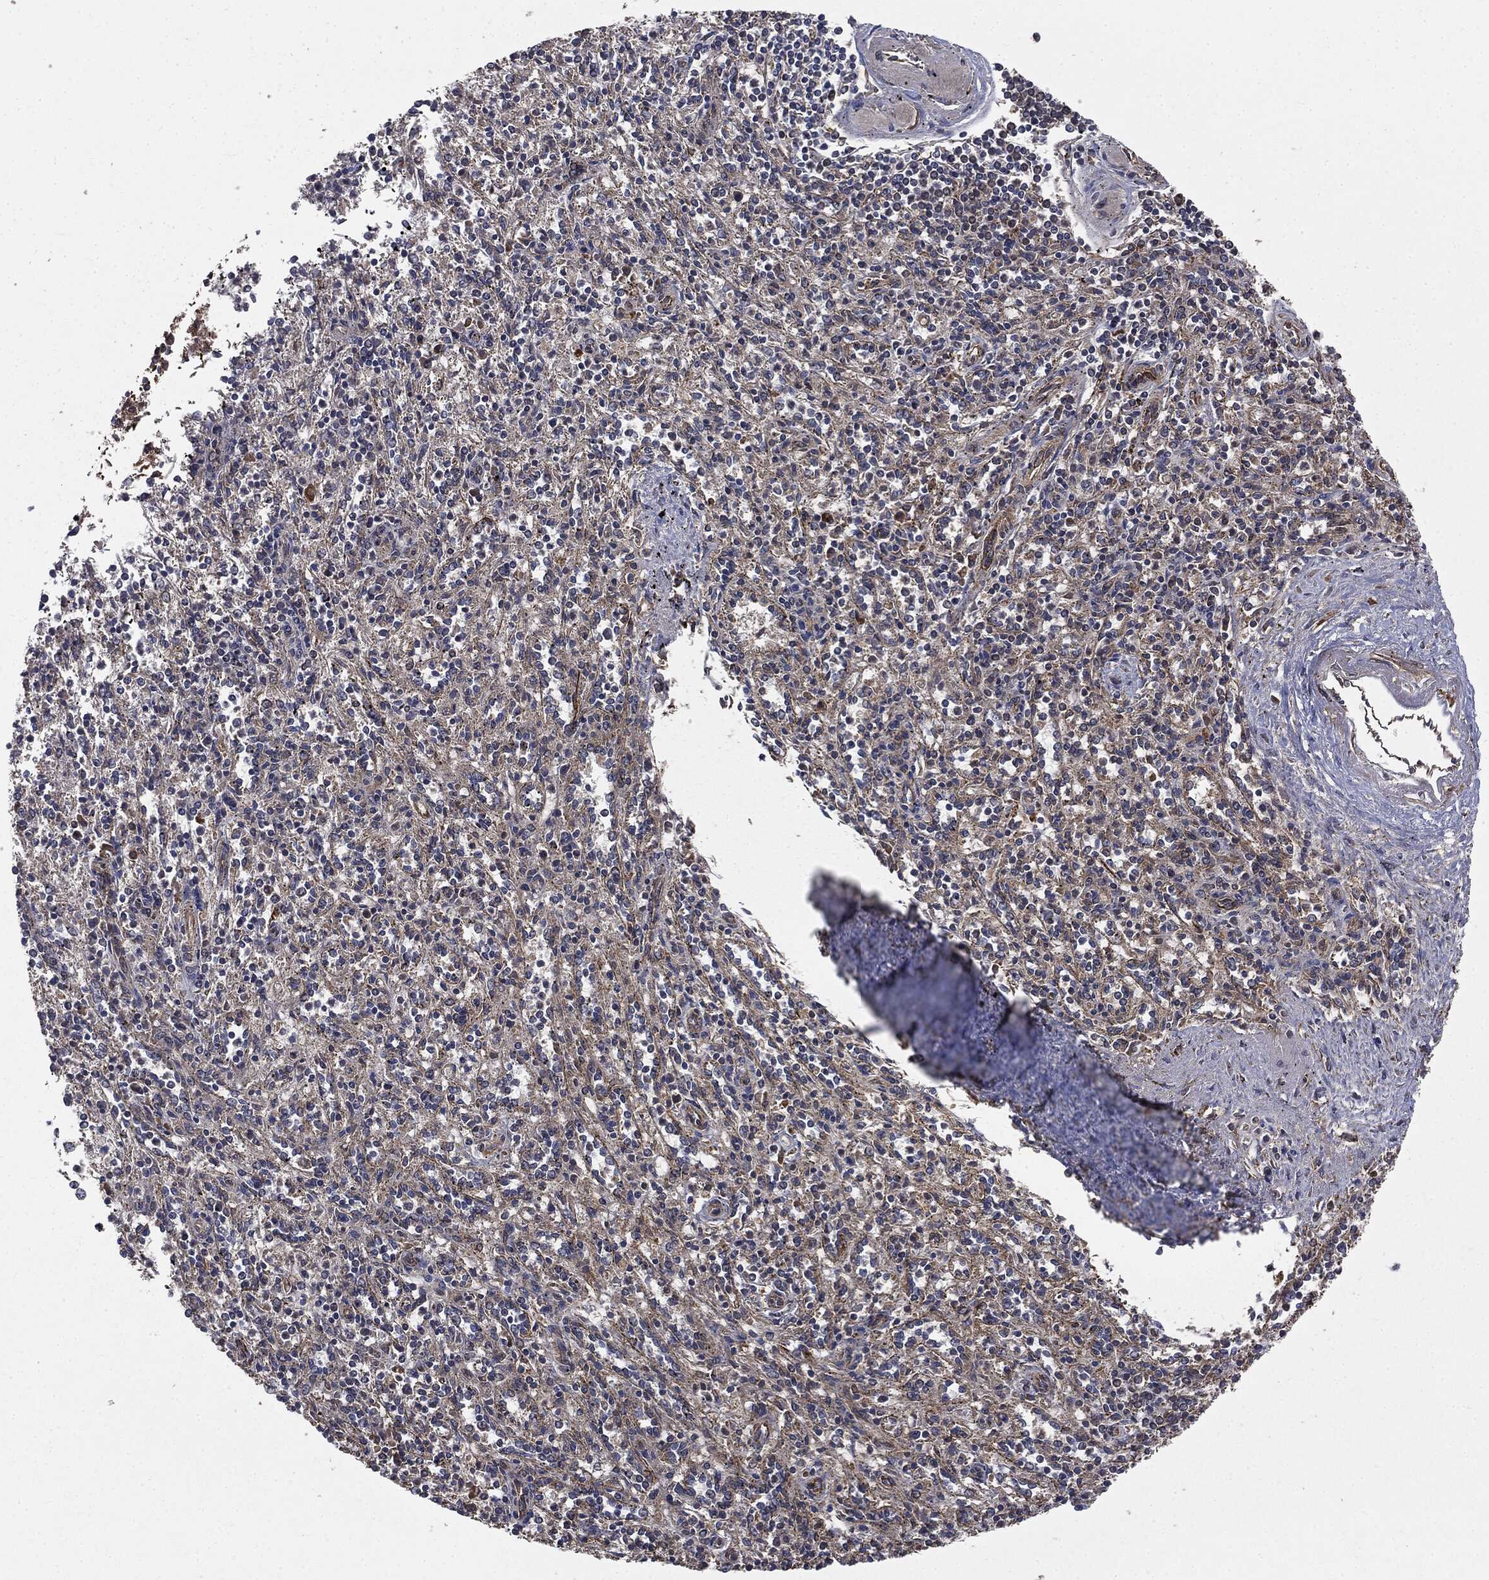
{"staining": {"intensity": "weak", "quantity": "<25%", "location": "cytoplasmic/membranous"}, "tissue": "spleen", "cell_type": "Cells in red pulp", "image_type": "normal", "snomed": [{"axis": "morphology", "description": "Normal tissue, NOS"}, {"axis": "topography", "description": "Spleen"}], "caption": "Histopathology image shows no significant protein expression in cells in red pulp of normal spleen. The staining is performed using DAB brown chromogen with nuclei counter-stained in using hematoxylin.", "gene": "PLOD3", "patient": {"sex": "male", "age": 69}}